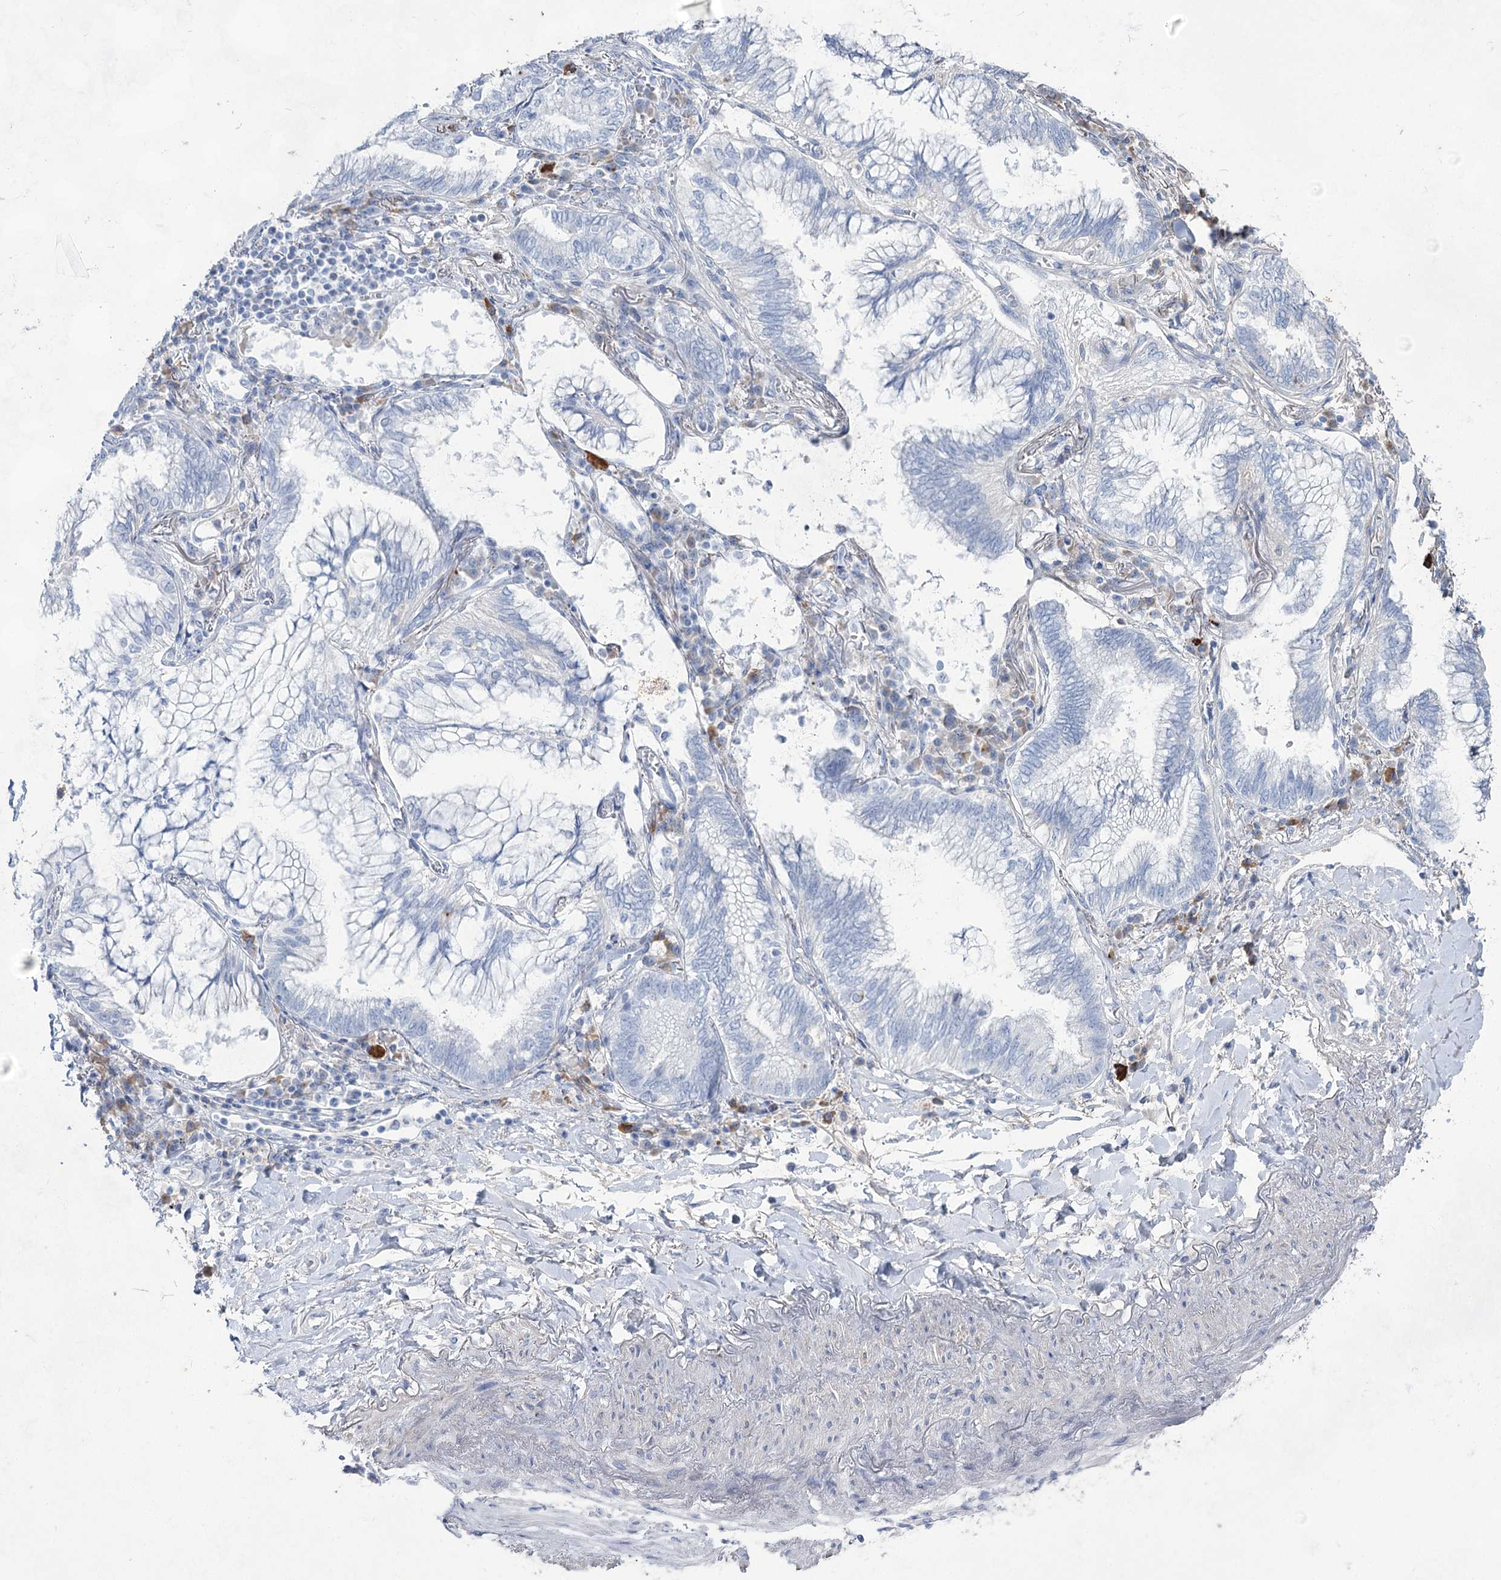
{"staining": {"intensity": "negative", "quantity": "none", "location": "none"}, "tissue": "lung cancer", "cell_type": "Tumor cells", "image_type": "cancer", "snomed": [{"axis": "morphology", "description": "Adenocarcinoma, NOS"}, {"axis": "topography", "description": "Lung"}], "caption": "This histopathology image is of lung adenocarcinoma stained with immunohistochemistry to label a protein in brown with the nuclei are counter-stained blue. There is no positivity in tumor cells.", "gene": "ACRV1", "patient": {"sex": "female", "age": 70}}